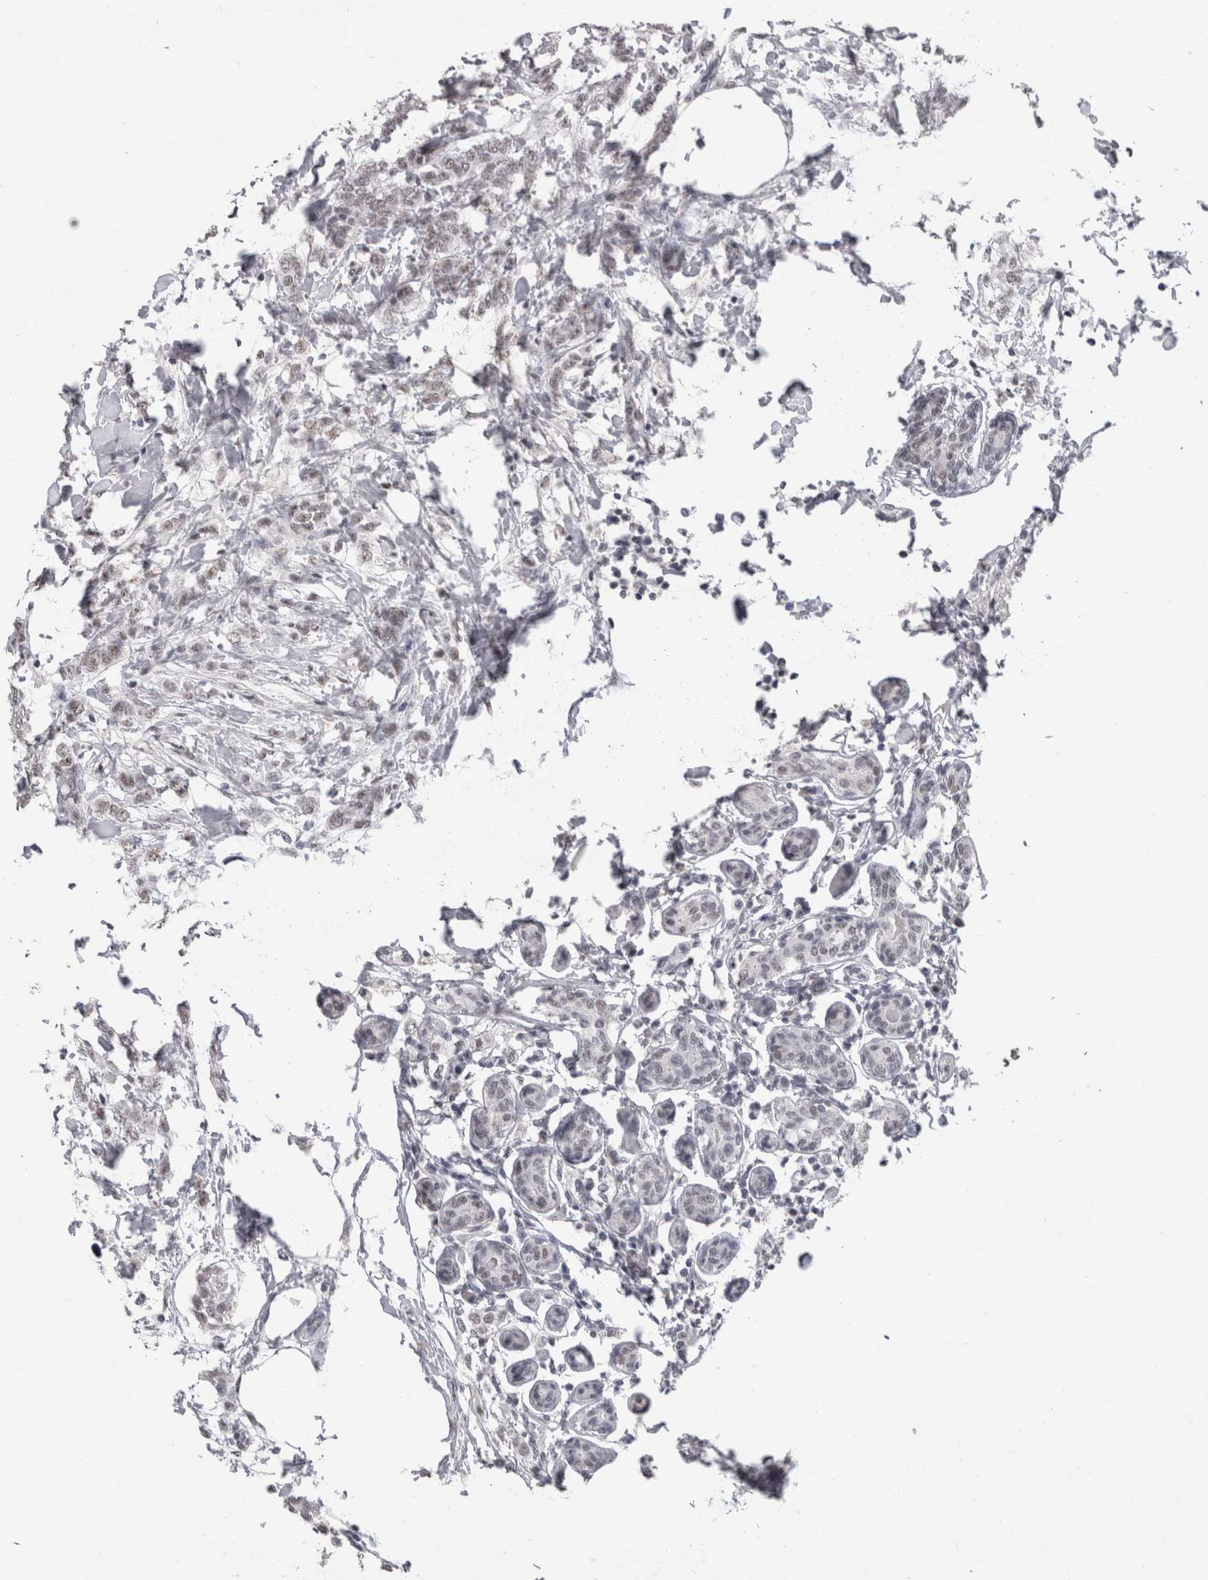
{"staining": {"intensity": "weak", "quantity": "25%-75%", "location": "nuclear"}, "tissue": "breast cancer", "cell_type": "Tumor cells", "image_type": "cancer", "snomed": [{"axis": "morphology", "description": "Lobular carcinoma, in situ"}, {"axis": "morphology", "description": "Lobular carcinoma"}, {"axis": "topography", "description": "Breast"}], "caption": "Protein staining exhibits weak nuclear staining in about 25%-75% of tumor cells in lobular carcinoma (breast).", "gene": "DDX17", "patient": {"sex": "female", "age": 41}}